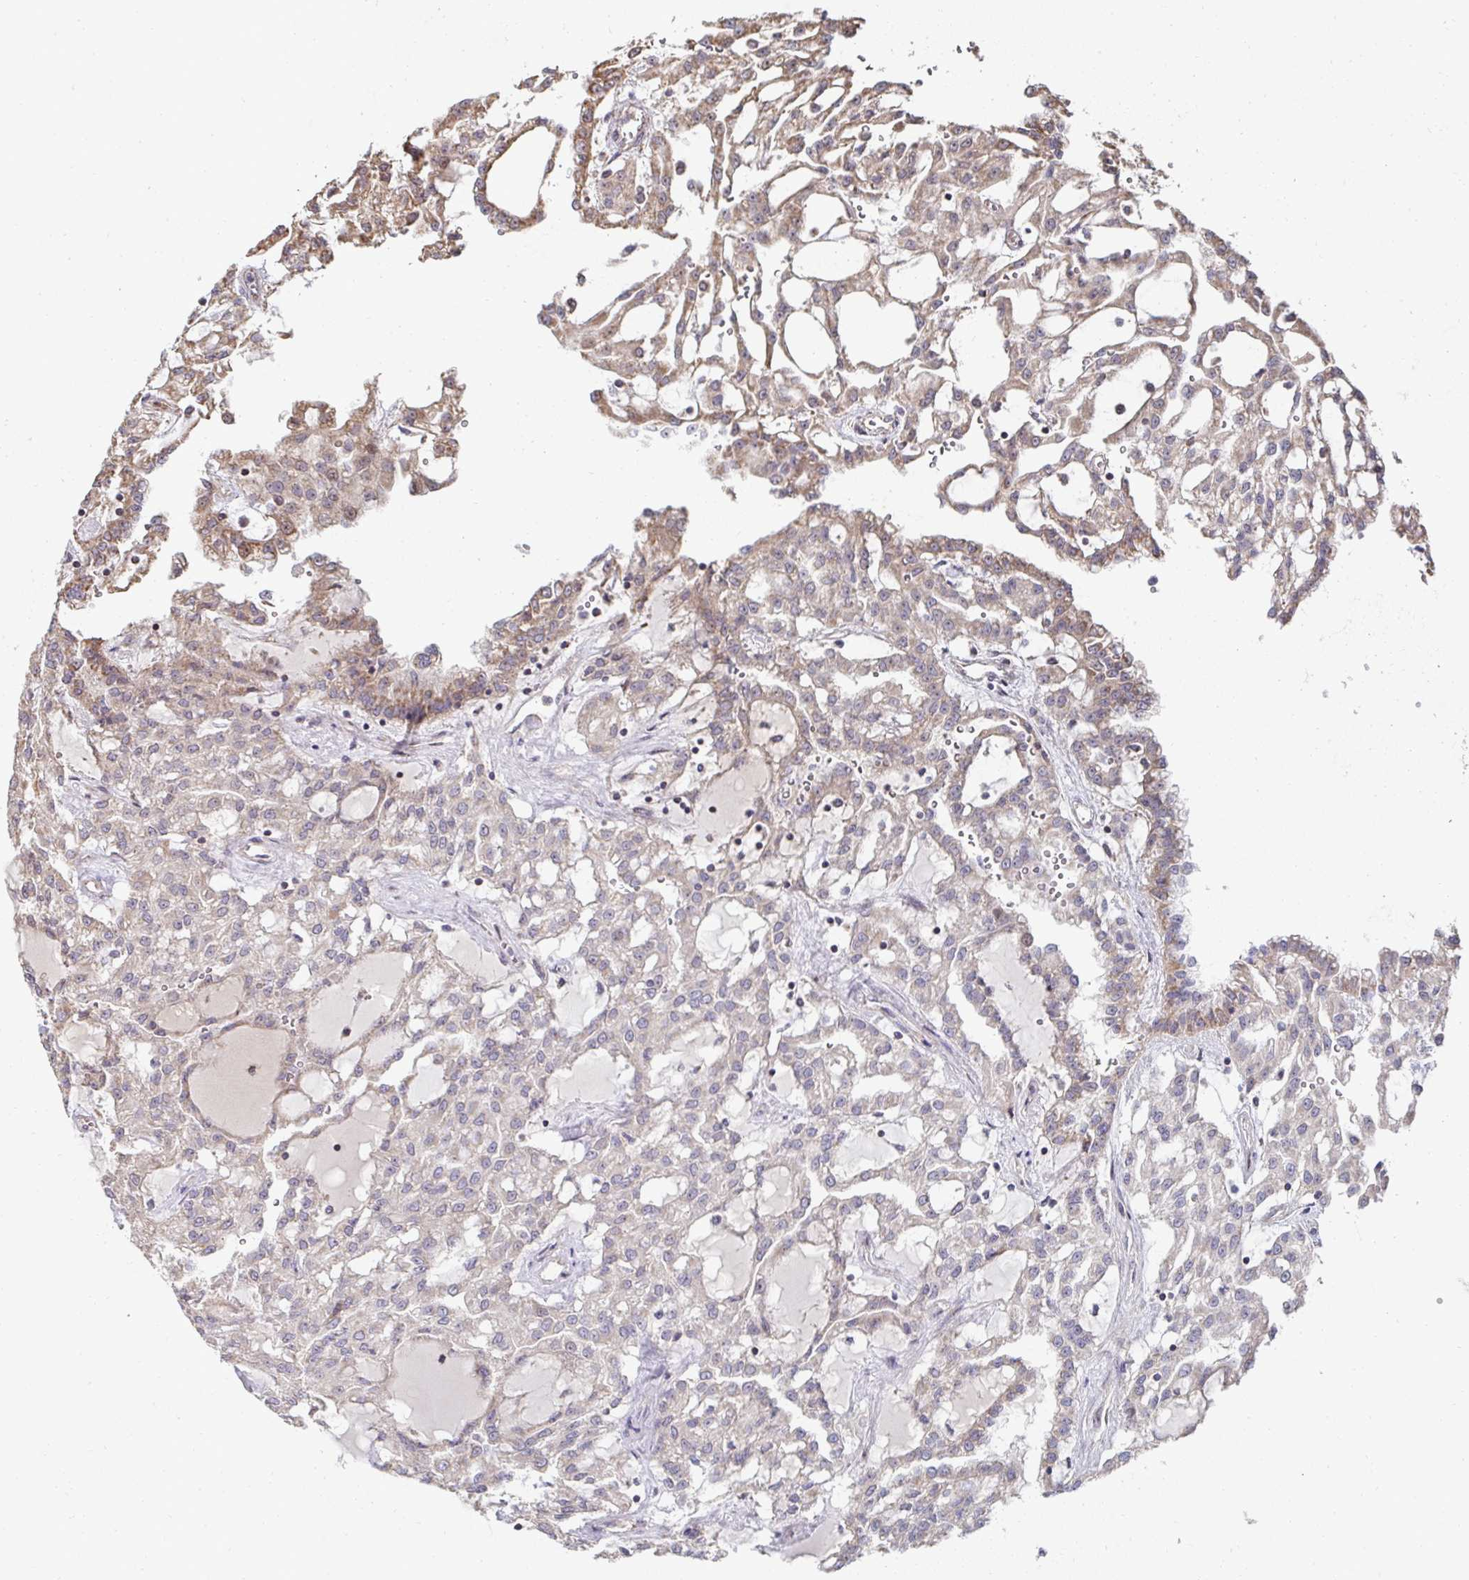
{"staining": {"intensity": "moderate", "quantity": "<25%", "location": "cytoplasmic/membranous"}, "tissue": "renal cancer", "cell_type": "Tumor cells", "image_type": "cancer", "snomed": [{"axis": "morphology", "description": "Adenocarcinoma, NOS"}, {"axis": "topography", "description": "Kidney"}], "caption": "The micrograph reveals immunohistochemical staining of renal cancer. There is moderate cytoplasmic/membranous staining is present in approximately <25% of tumor cells.", "gene": "AGTPBP1", "patient": {"sex": "male", "age": 63}}